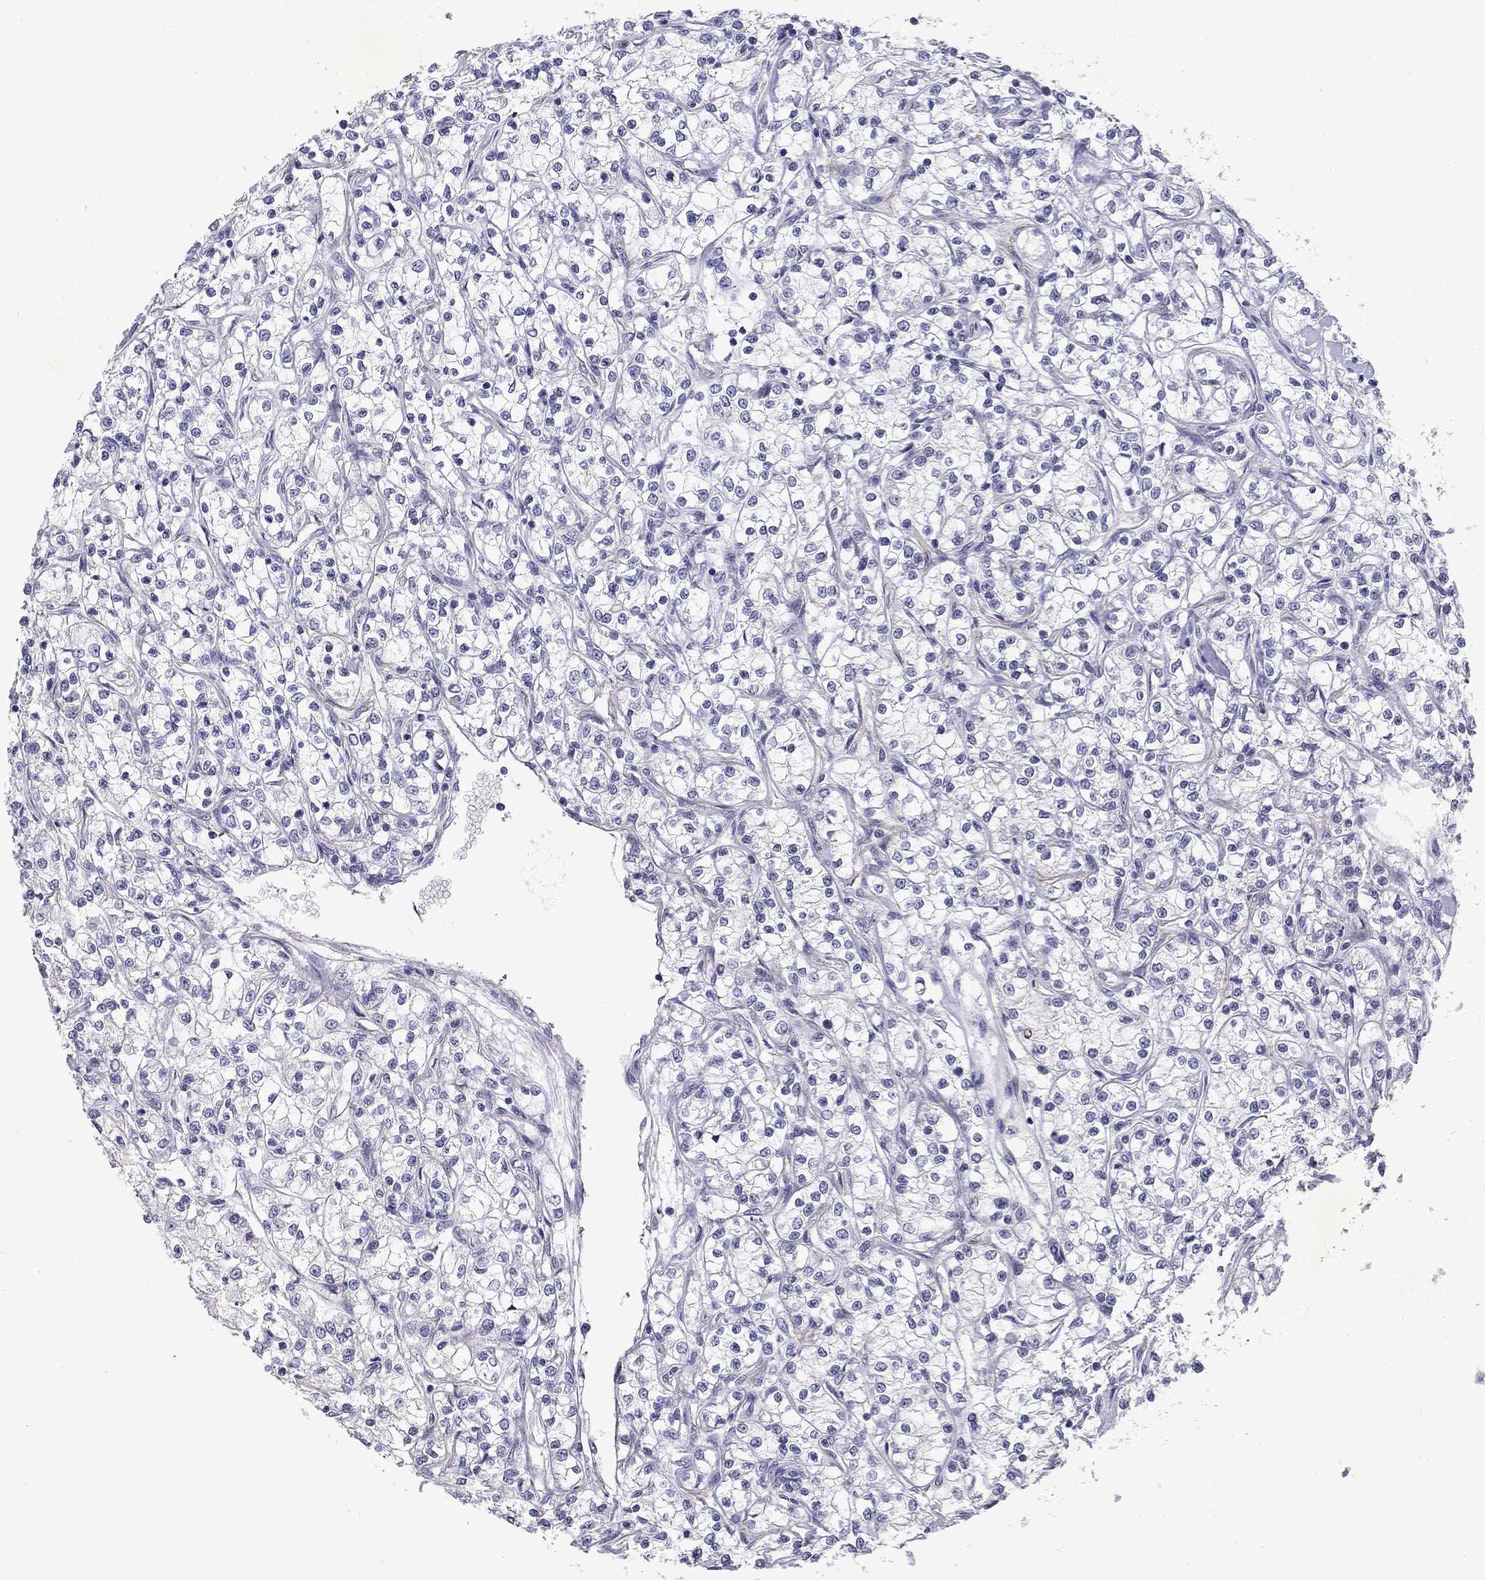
{"staining": {"intensity": "negative", "quantity": "none", "location": "none"}, "tissue": "renal cancer", "cell_type": "Tumor cells", "image_type": "cancer", "snomed": [{"axis": "morphology", "description": "Adenocarcinoma, NOS"}, {"axis": "topography", "description": "Kidney"}], "caption": "Tumor cells show no significant expression in renal adenocarcinoma. Brightfield microscopy of immunohistochemistry (IHC) stained with DAB (brown) and hematoxylin (blue), captured at high magnification.", "gene": "CLIC6", "patient": {"sex": "female", "age": 59}}